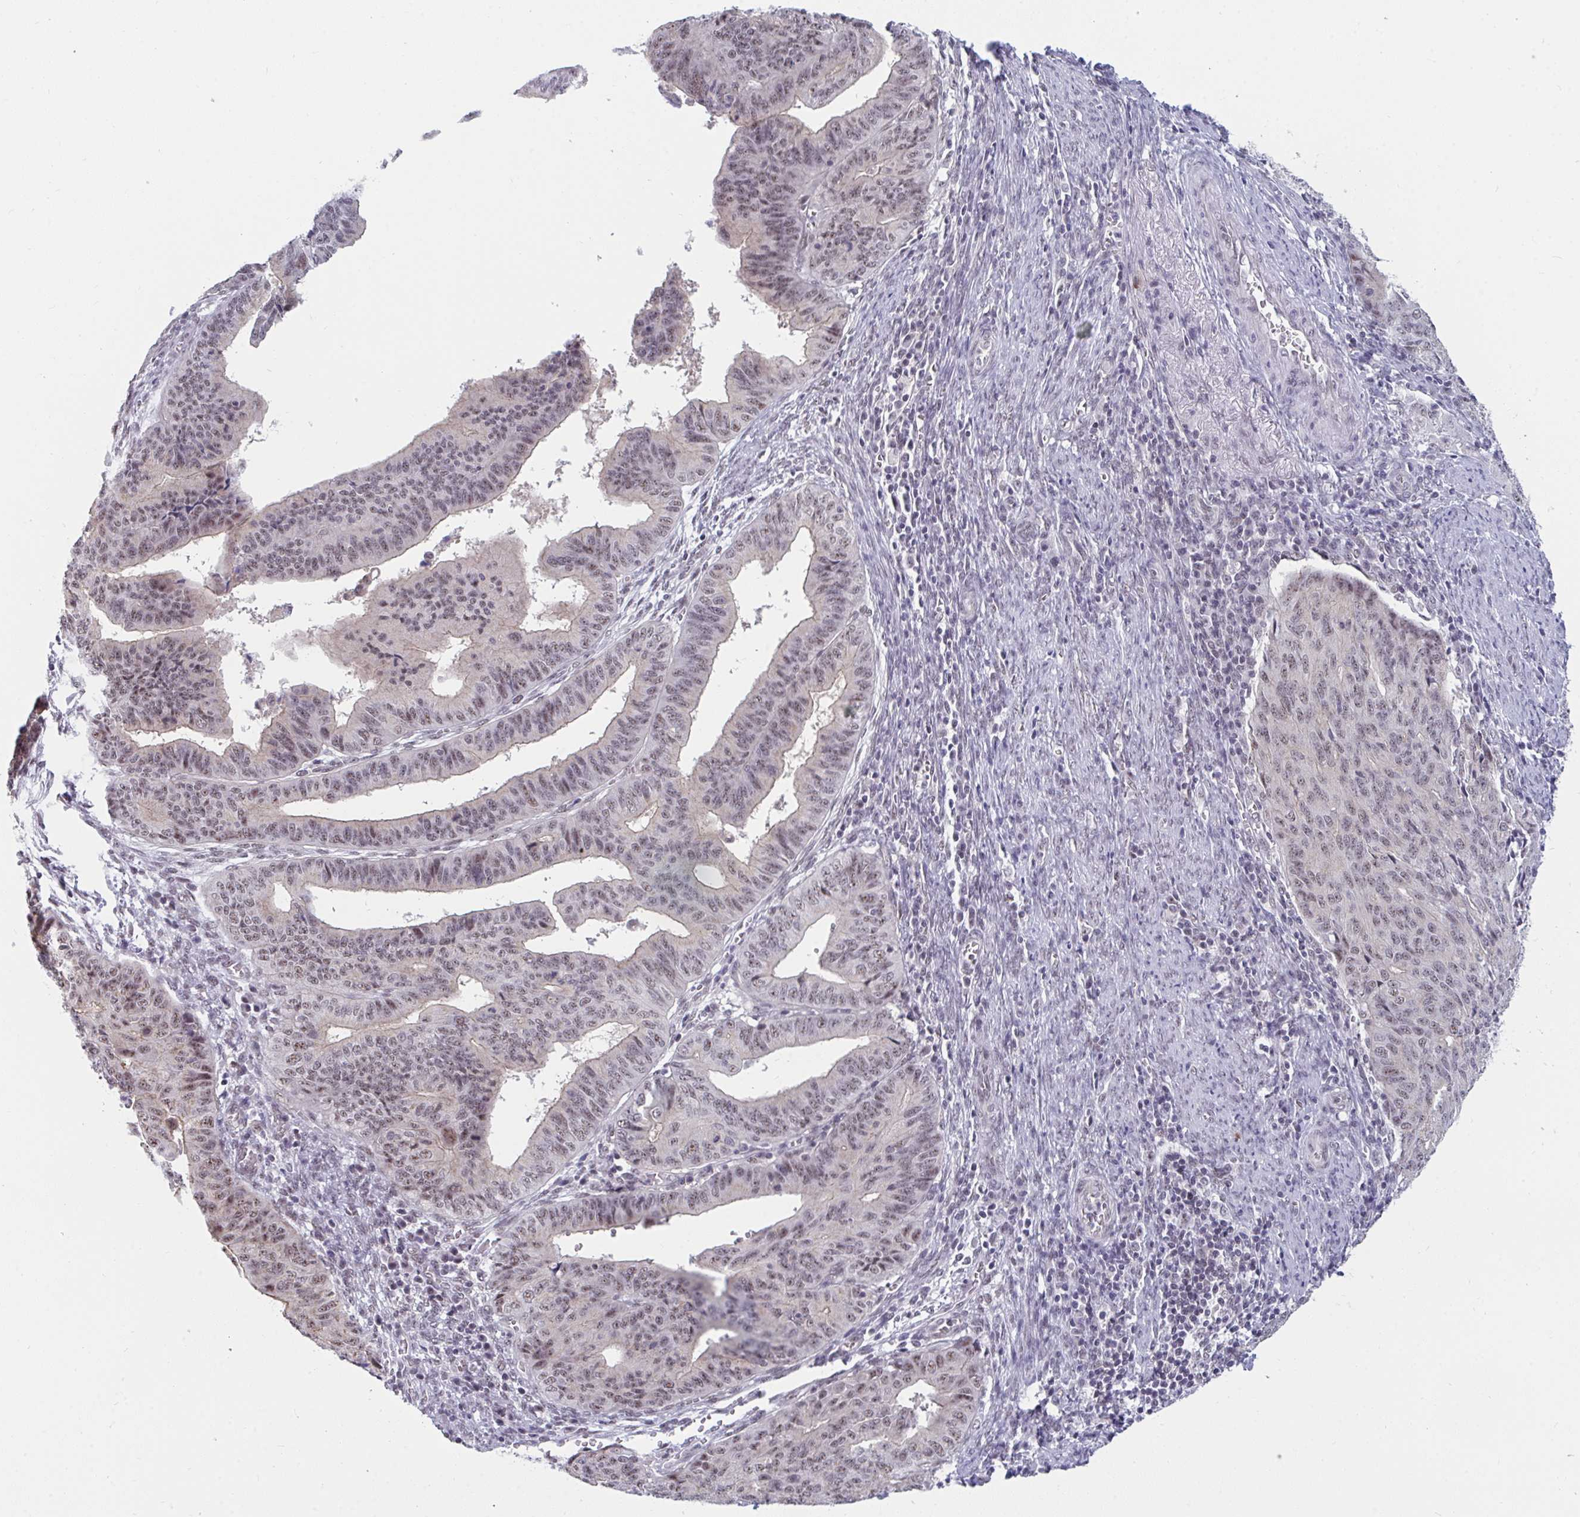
{"staining": {"intensity": "weak", "quantity": "<25%", "location": "nuclear"}, "tissue": "endometrial cancer", "cell_type": "Tumor cells", "image_type": "cancer", "snomed": [{"axis": "morphology", "description": "Adenocarcinoma, NOS"}, {"axis": "topography", "description": "Endometrium"}], "caption": "DAB immunohistochemical staining of human endometrial cancer (adenocarcinoma) displays no significant positivity in tumor cells.", "gene": "PRR14", "patient": {"sex": "female", "age": 65}}